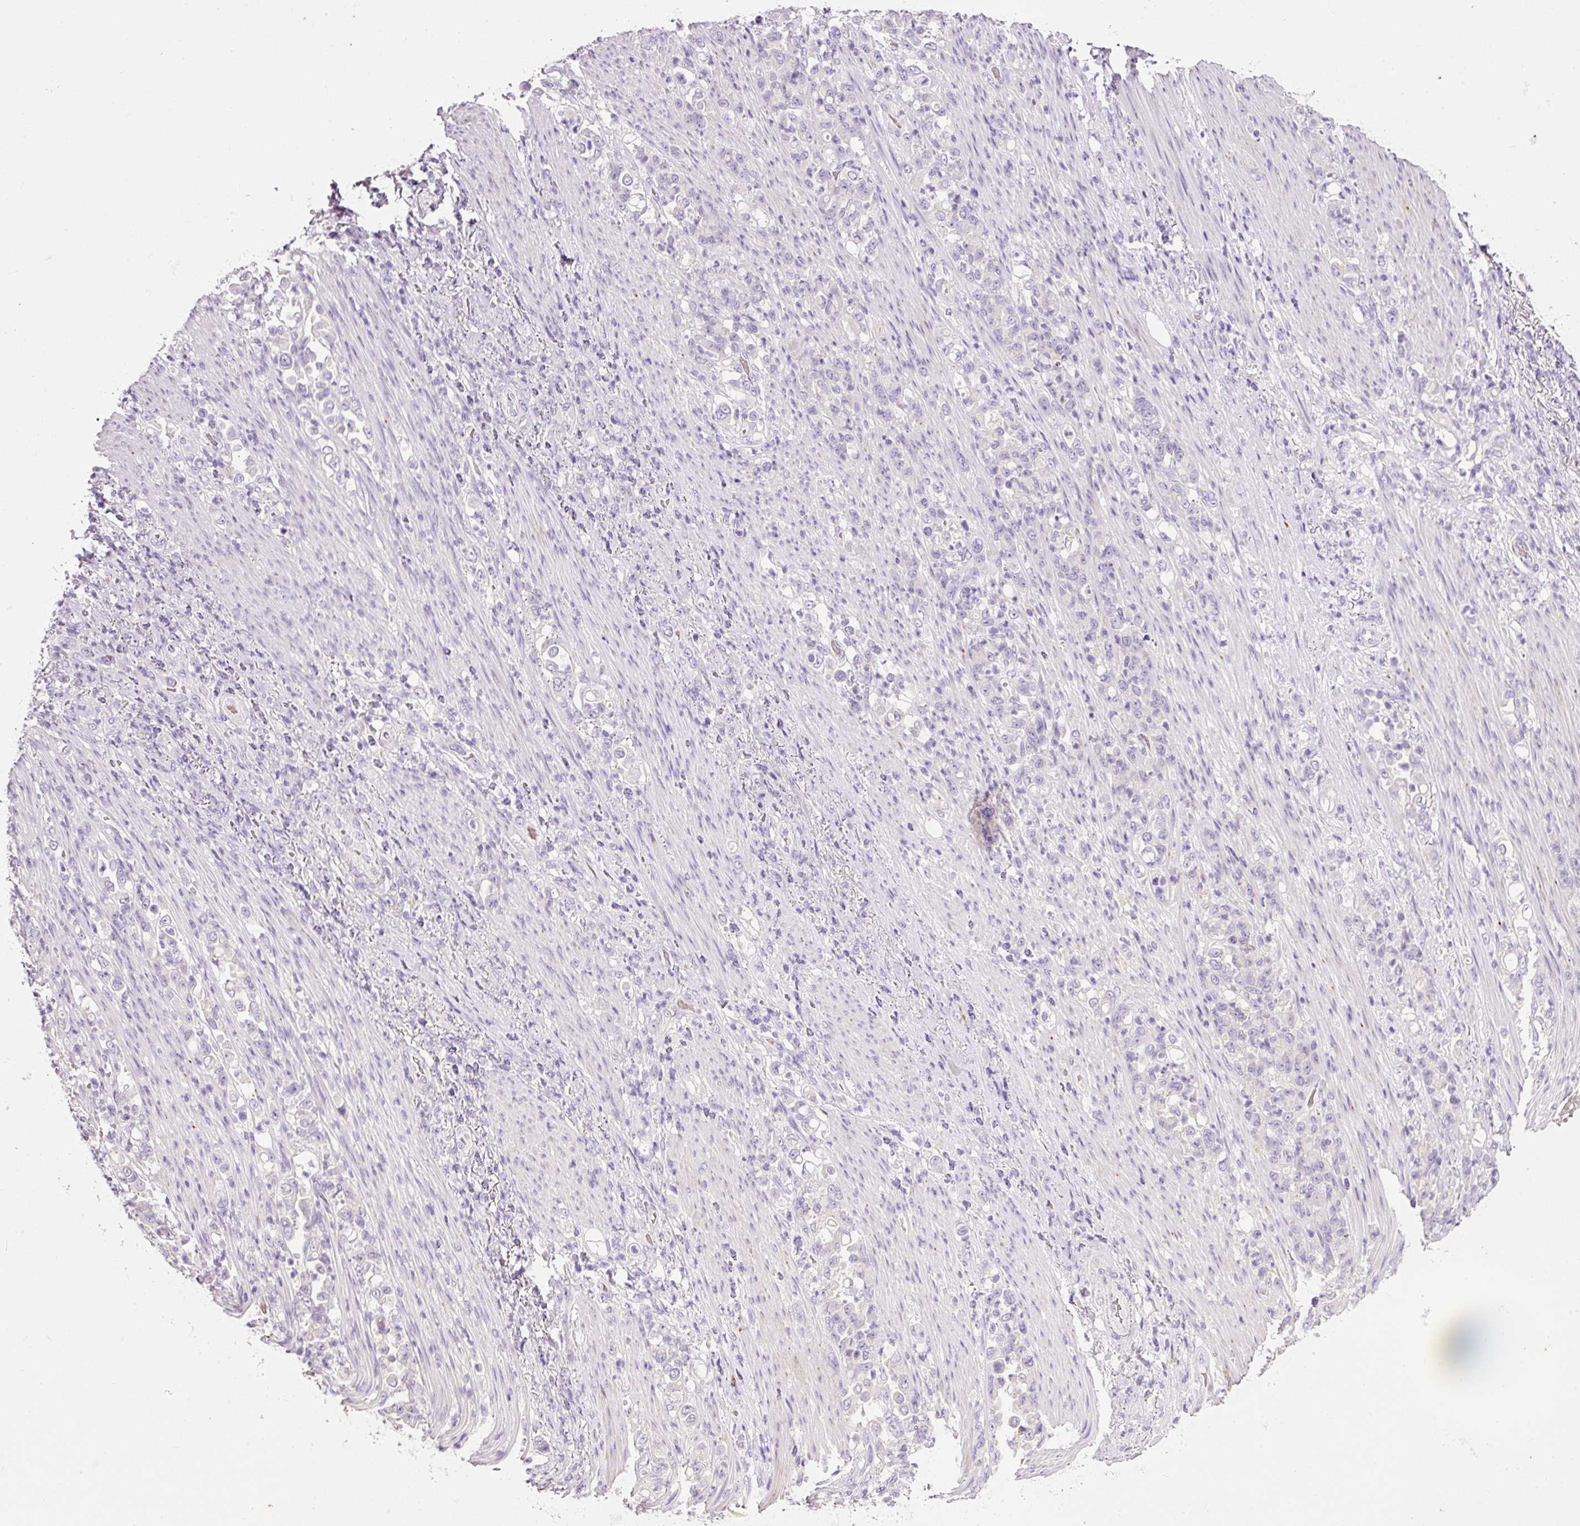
{"staining": {"intensity": "negative", "quantity": "none", "location": "none"}, "tissue": "stomach cancer", "cell_type": "Tumor cells", "image_type": "cancer", "snomed": [{"axis": "morphology", "description": "Normal tissue, NOS"}, {"axis": "morphology", "description": "Adenocarcinoma, NOS"}, {"axis": "topography", "description": "Stomach"}], "caption": "Adenocarcinoma (stomach) stained for a protein using IHC displays no positivity tumor cells.", "gene": "TENT5C", "patient": {"sex": "female", "age": 79}}